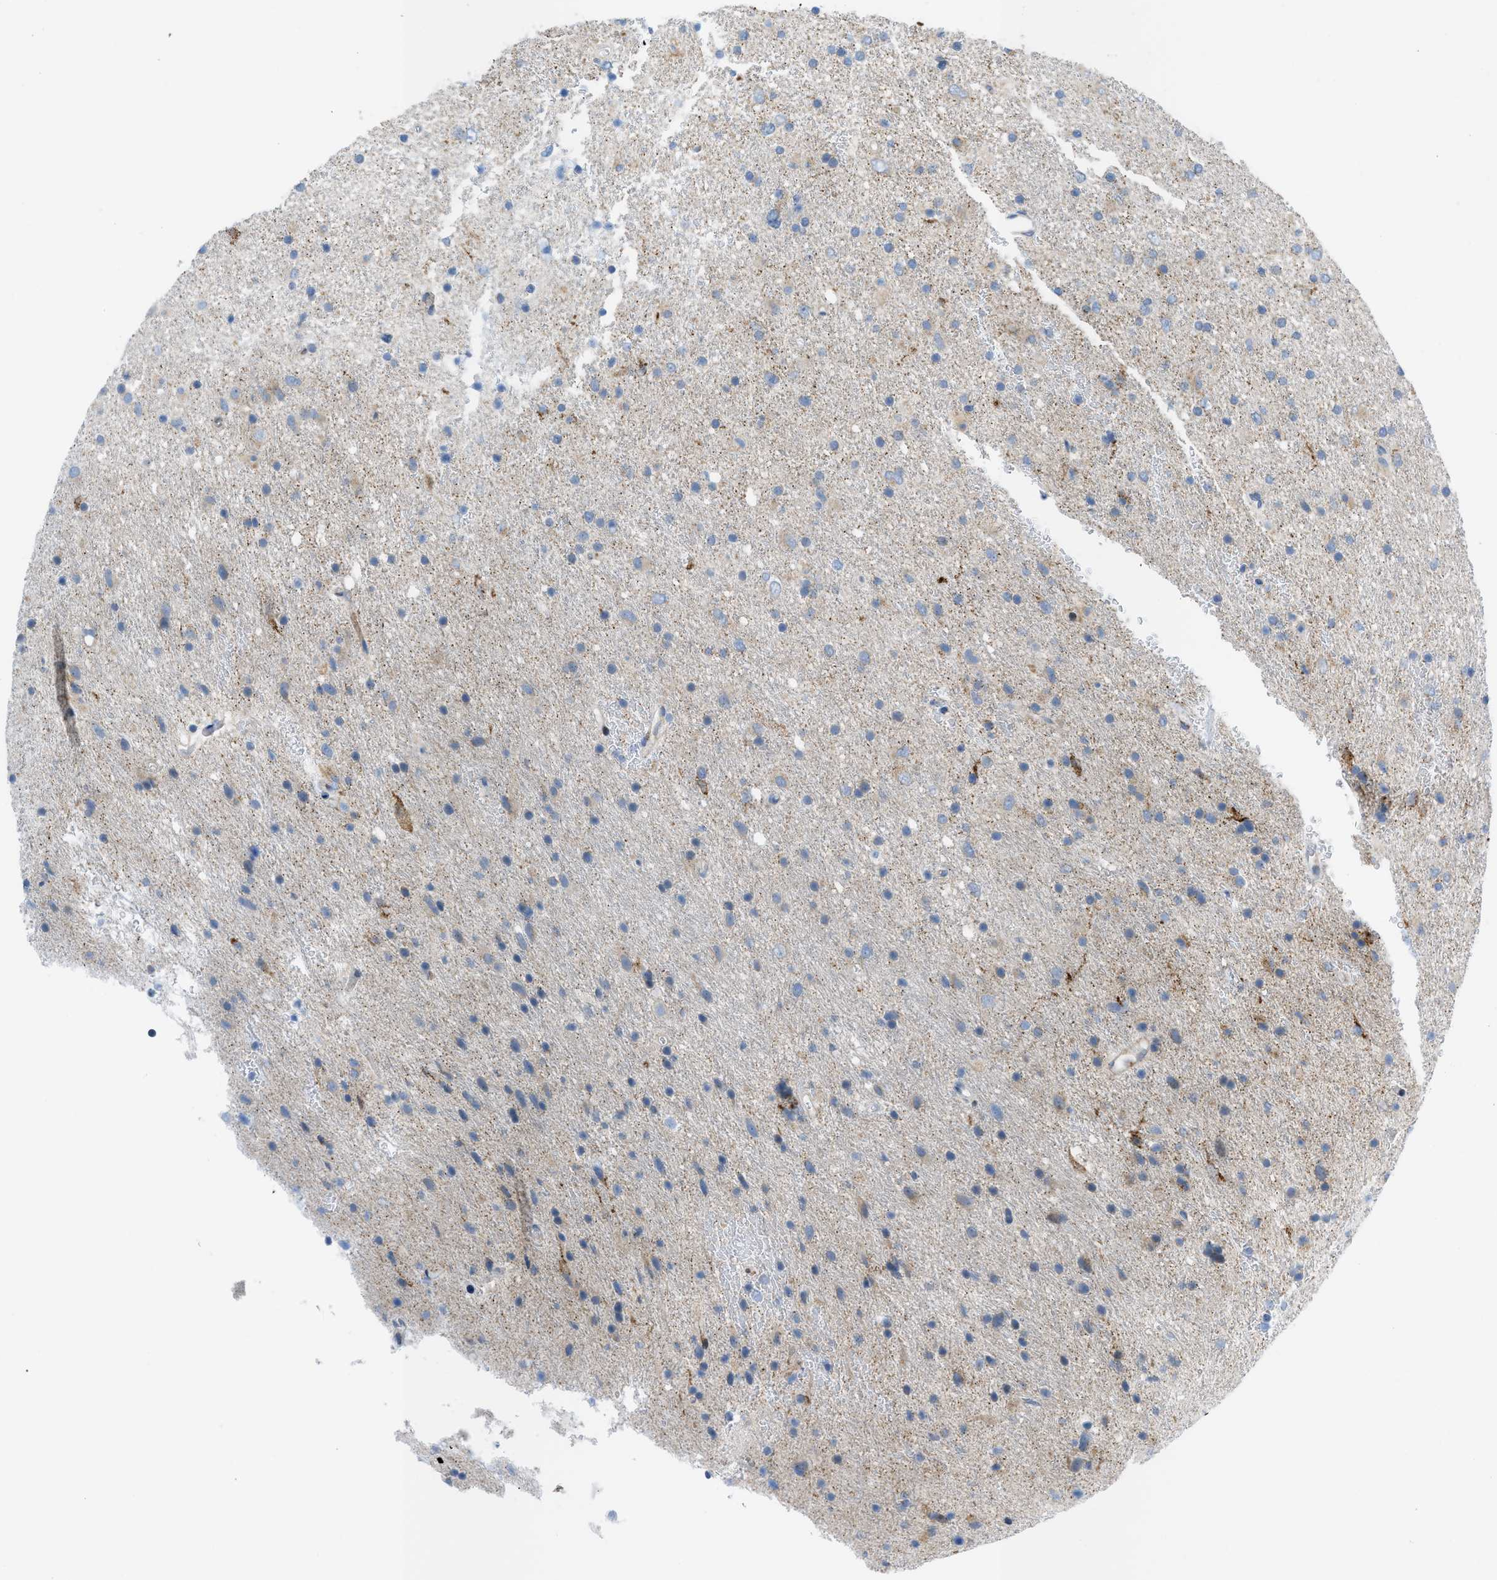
{"staining": {"intensity": "negative", "quantity": "none", "location": "none"}, "tissue": "glioma", "cell_type": "Tumor cells", "image_type": "cancer", "snomed": [{"axis": "morphology", "description": "Glioma, malignant, Low grade"}, {"axis": "topography", "description": "Brain"}], "caption": "Tumor cells are negative for brown protein staining in glioma. (Brightfield microscopy of DAB (3,3'-diaminobenzidine) IHC at high magnification).", "gene": "RBBP9", "patient": {"sex": "male", "age": 77}}